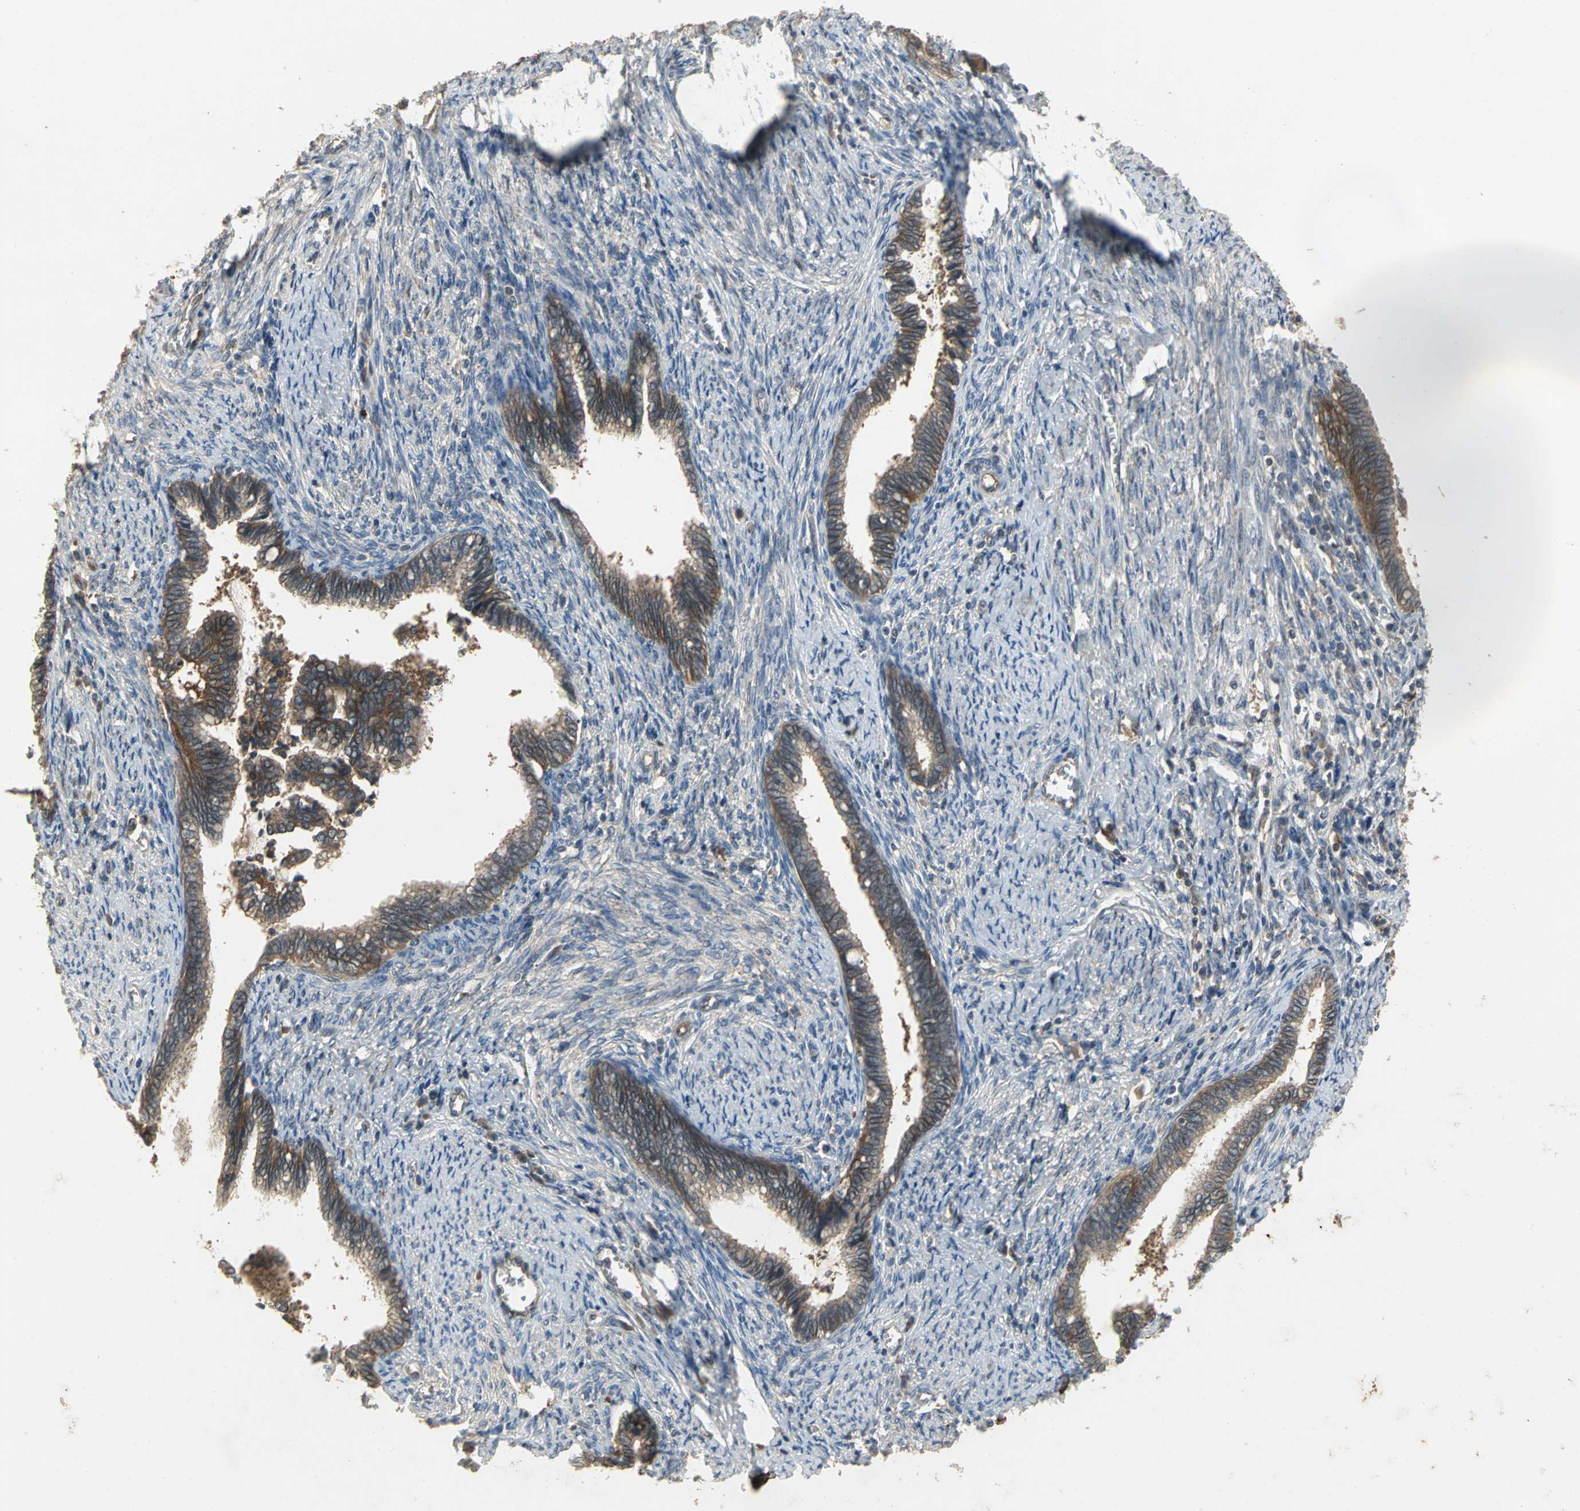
{"staining": {"intensity": "moderate", "quantity": ">75%", "location": "cytoplasmic/membranous"}, "tissue": "cervical cancer", "cell_type": "Tumor cells", "image_type": "cancer", "snomed": [{"axis": "morphology", "description": "Adenocarcinoma, NOS"}, {"axis": "topography", "description": "Cervix"}], "caption": "Cervical cancer stained for a protein reveals moderate cytoplasmic/membranous positivity in tumor cells.", "gene": "MET", "patient": {"sex": "female", "age": 44}}